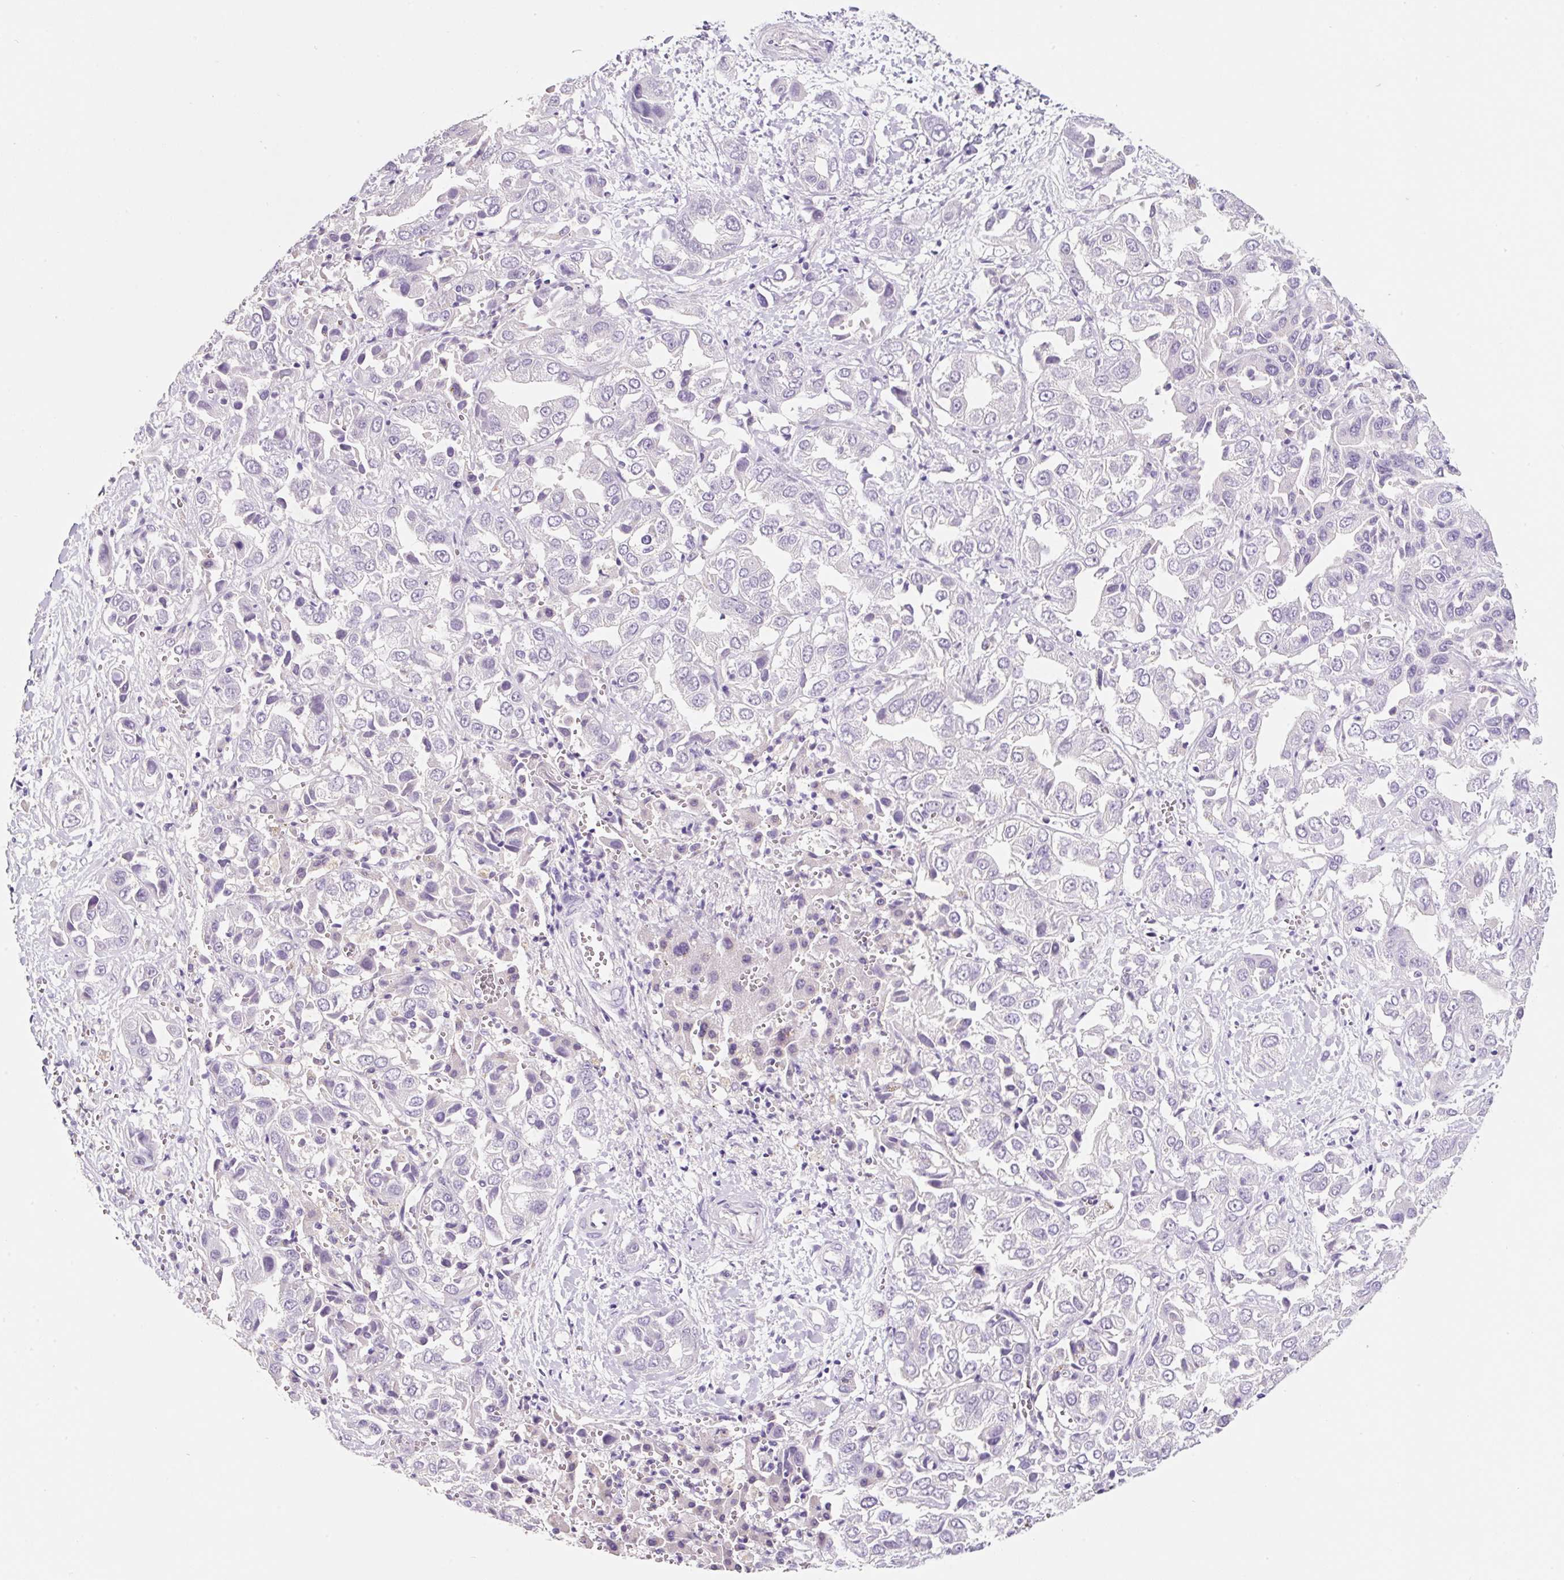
{"staining": {"intensity": "negative", "quantity": "none", "location": "none"}, "tissue": "liver cancer", "cell_type": "Tumor cells", "image_type": "cancer", "snomed": [{"axis": "morphology", "description": "Cholangiocarcinoma"}, {"axis": "topography", "description": "Liver"}], "caption": "Human liver cancer (cholangiocarcinoma) stained for a protein using IHC demonstrates no positivity in tumor cells.", "gene": "SYP", "patient": {"sex": "female", "age": 52}}